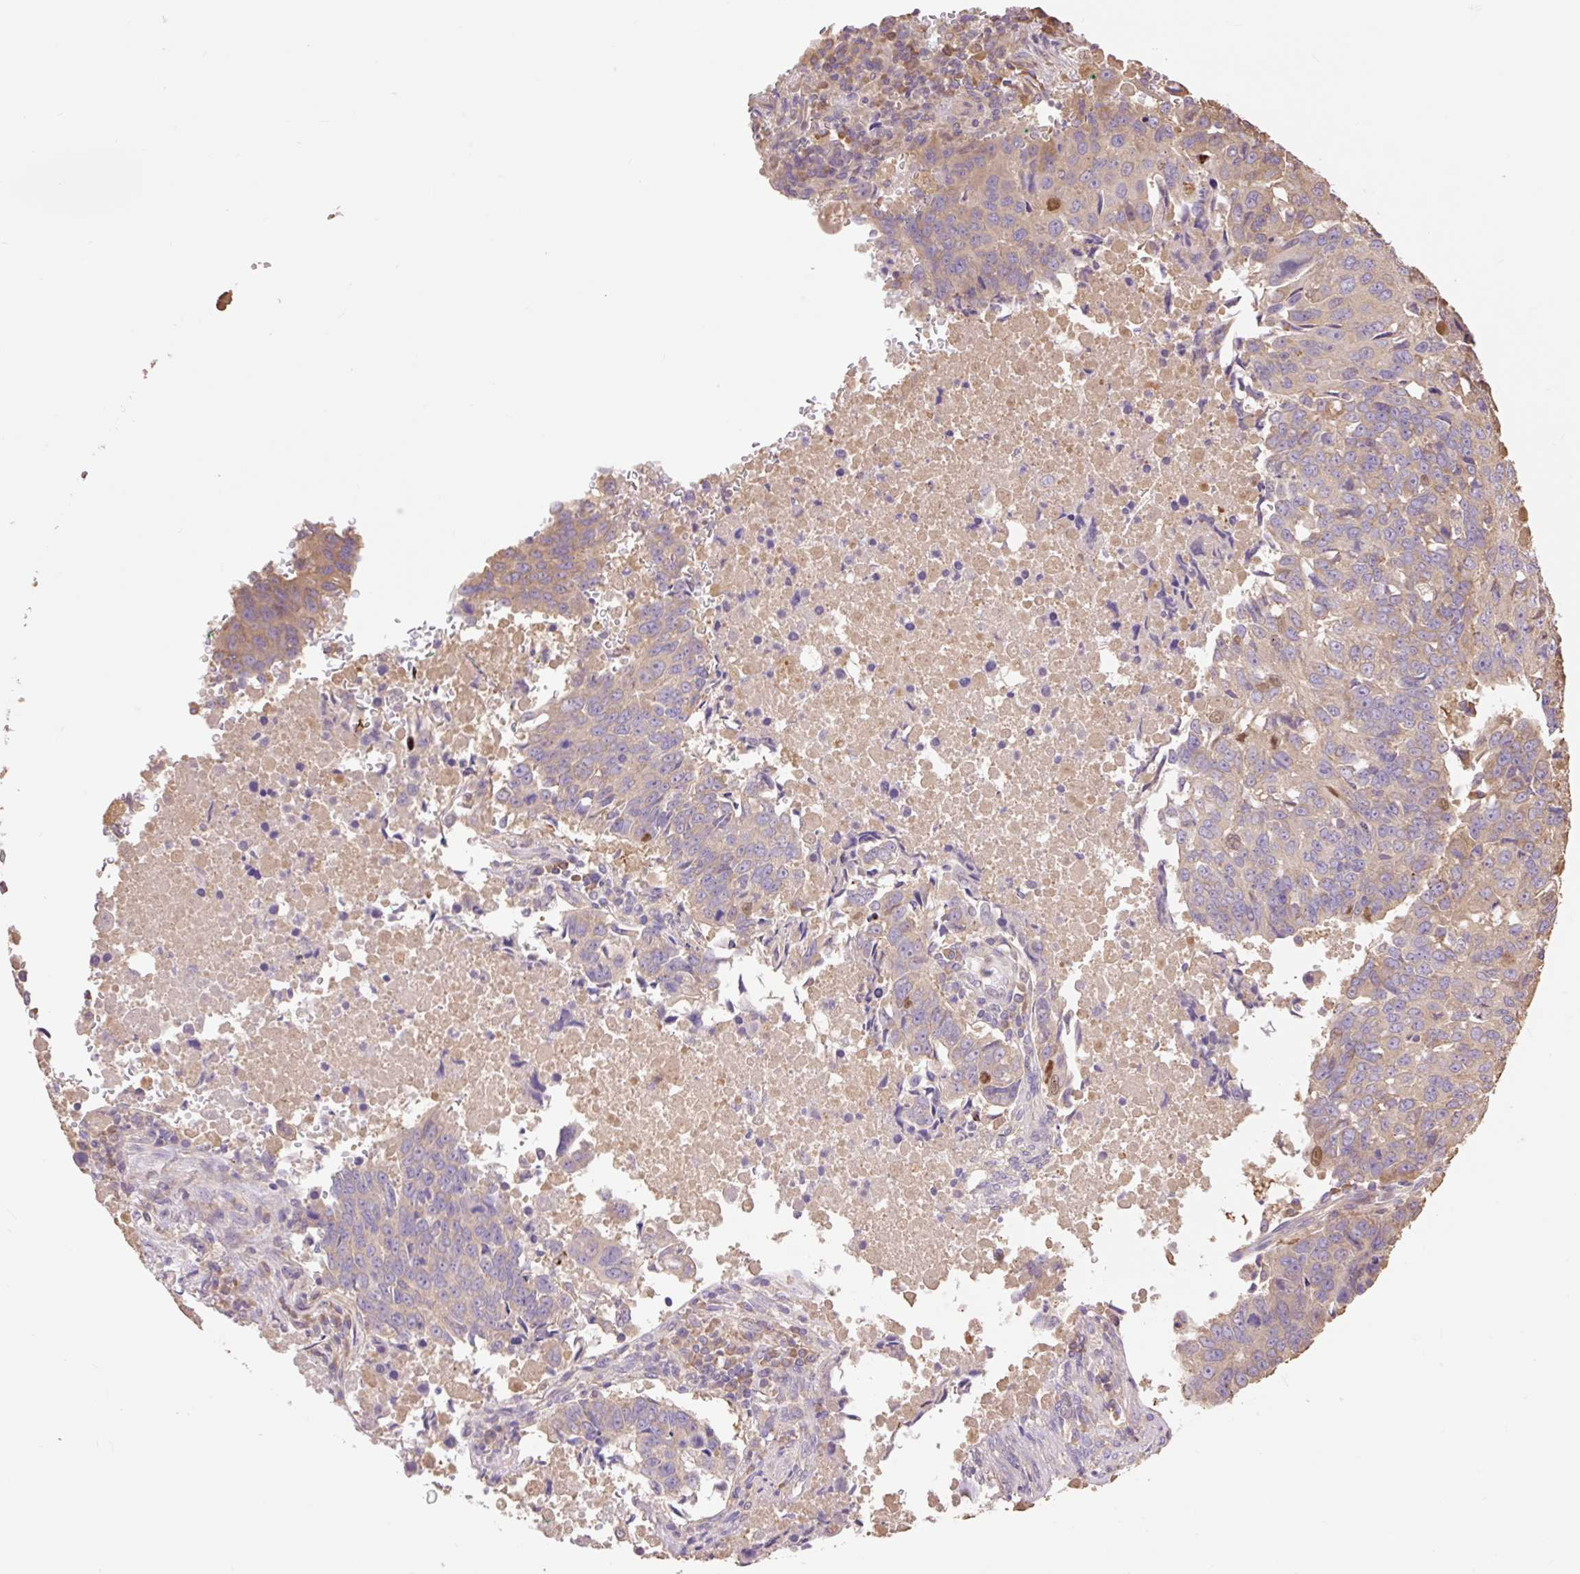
{"staining": {"intensity": "weak", "quantity": "25%-75%", "location": "cytoplasmic/membranous"}, "tissue": "lung cancer", "cell_type": "Tumor cells", "image_type": "cancer", "snomed": [{"axis": "morphology", "description": "Squamous cell carcinoma, NOS"}, {"axis": "topography", "description": "Lung"}], "caption": "The micrograph demonstrates staining of lung cancer, revealing weak cytoplasmic/membranous protein staining (brown color) within tumor cells.", "gene": "DESI1", "patient": {"sex": "female", "age": 66}}